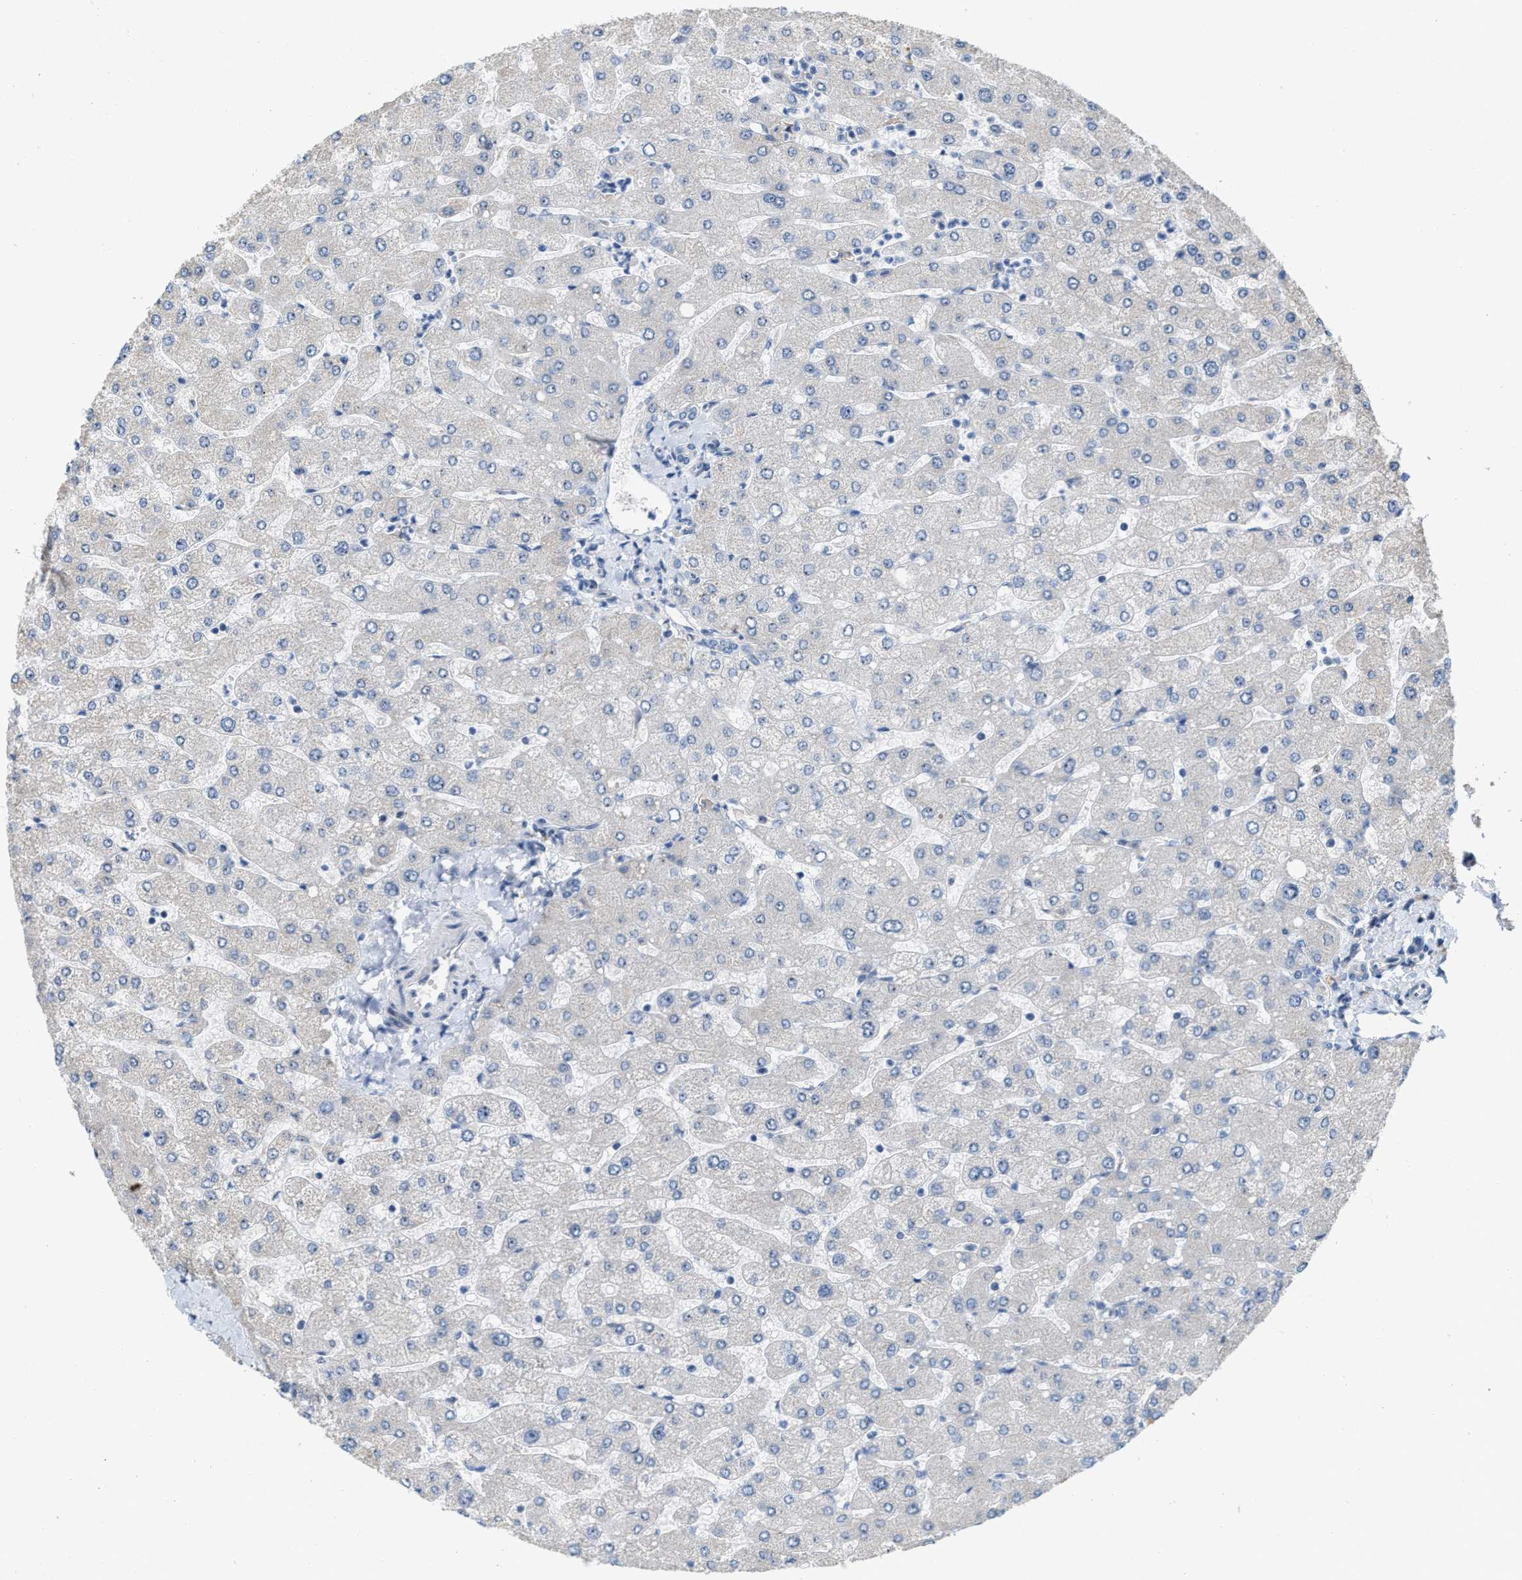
{"staining": {"intensity": "negative", "quantity": "none", "location": "none"}, "tissue": "liver", "cell_type": "Cholangiocytes", "image_type": "normal", "snomed": [{"axis": "morphology", "description": "Normal tissue, NOS"}, {"axis": "topography", "description": "Liver"}], "caption": "Liver stained for a protein using immunohistochemistry demonstrates no staining cholangiocytes.", "gene": "ZNF783", "patient": {"sex": "male", "age": 55}}